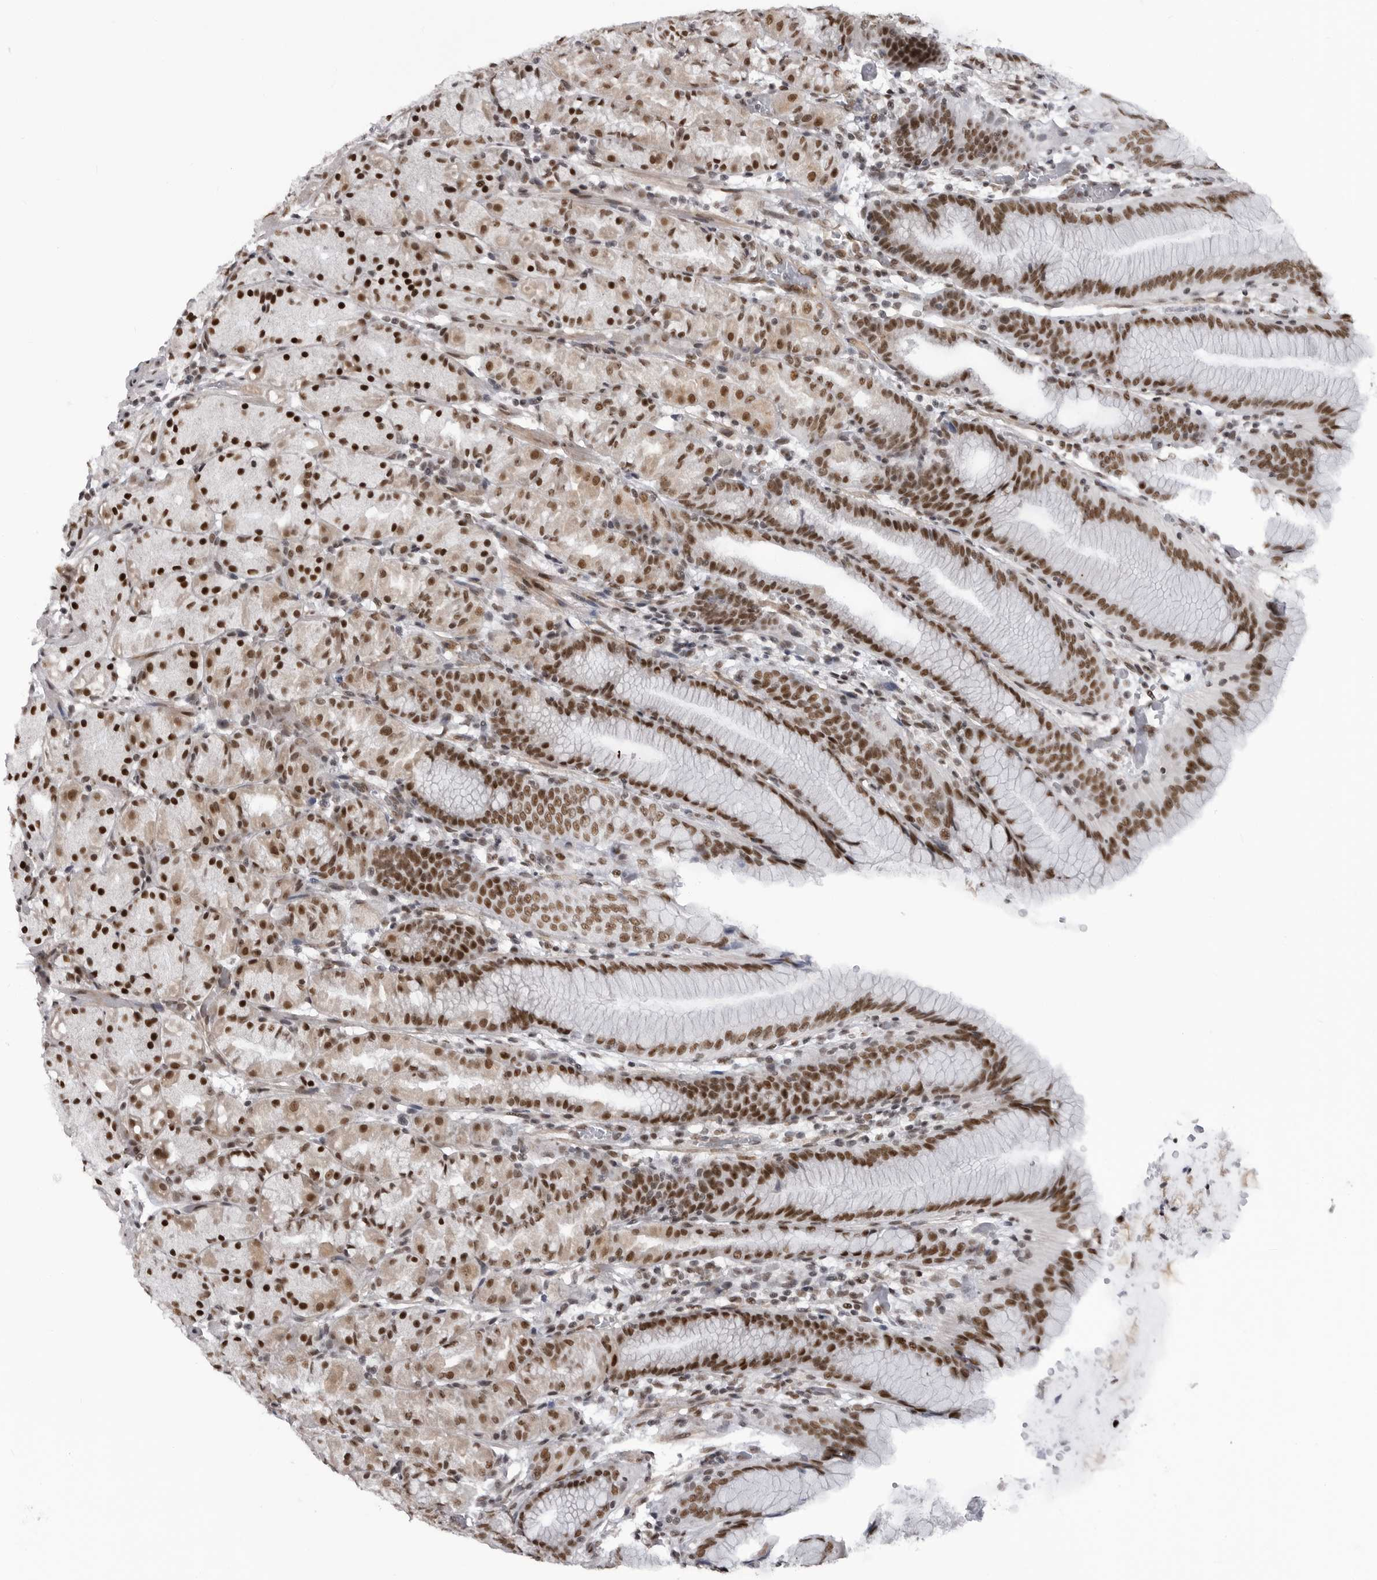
{"staining": {"intensity": "strong", "quantity": ">75%", "location": "nuclear"}, "tissue": "stomach", "cell_type": "Glandular cells", "image_type": "normal", "snomed": [{"axis": "morphology", "description": "Normal tissue, NOS"}, {"axis": "topography", "description": "Stomach, upper"}], "caption": "Stomach stained with a brown dye shows strong nuclear positive expression in about >75% of glandular cells.", "gene": "RNF26", "patient": {"sex": "male", "age": 48}}